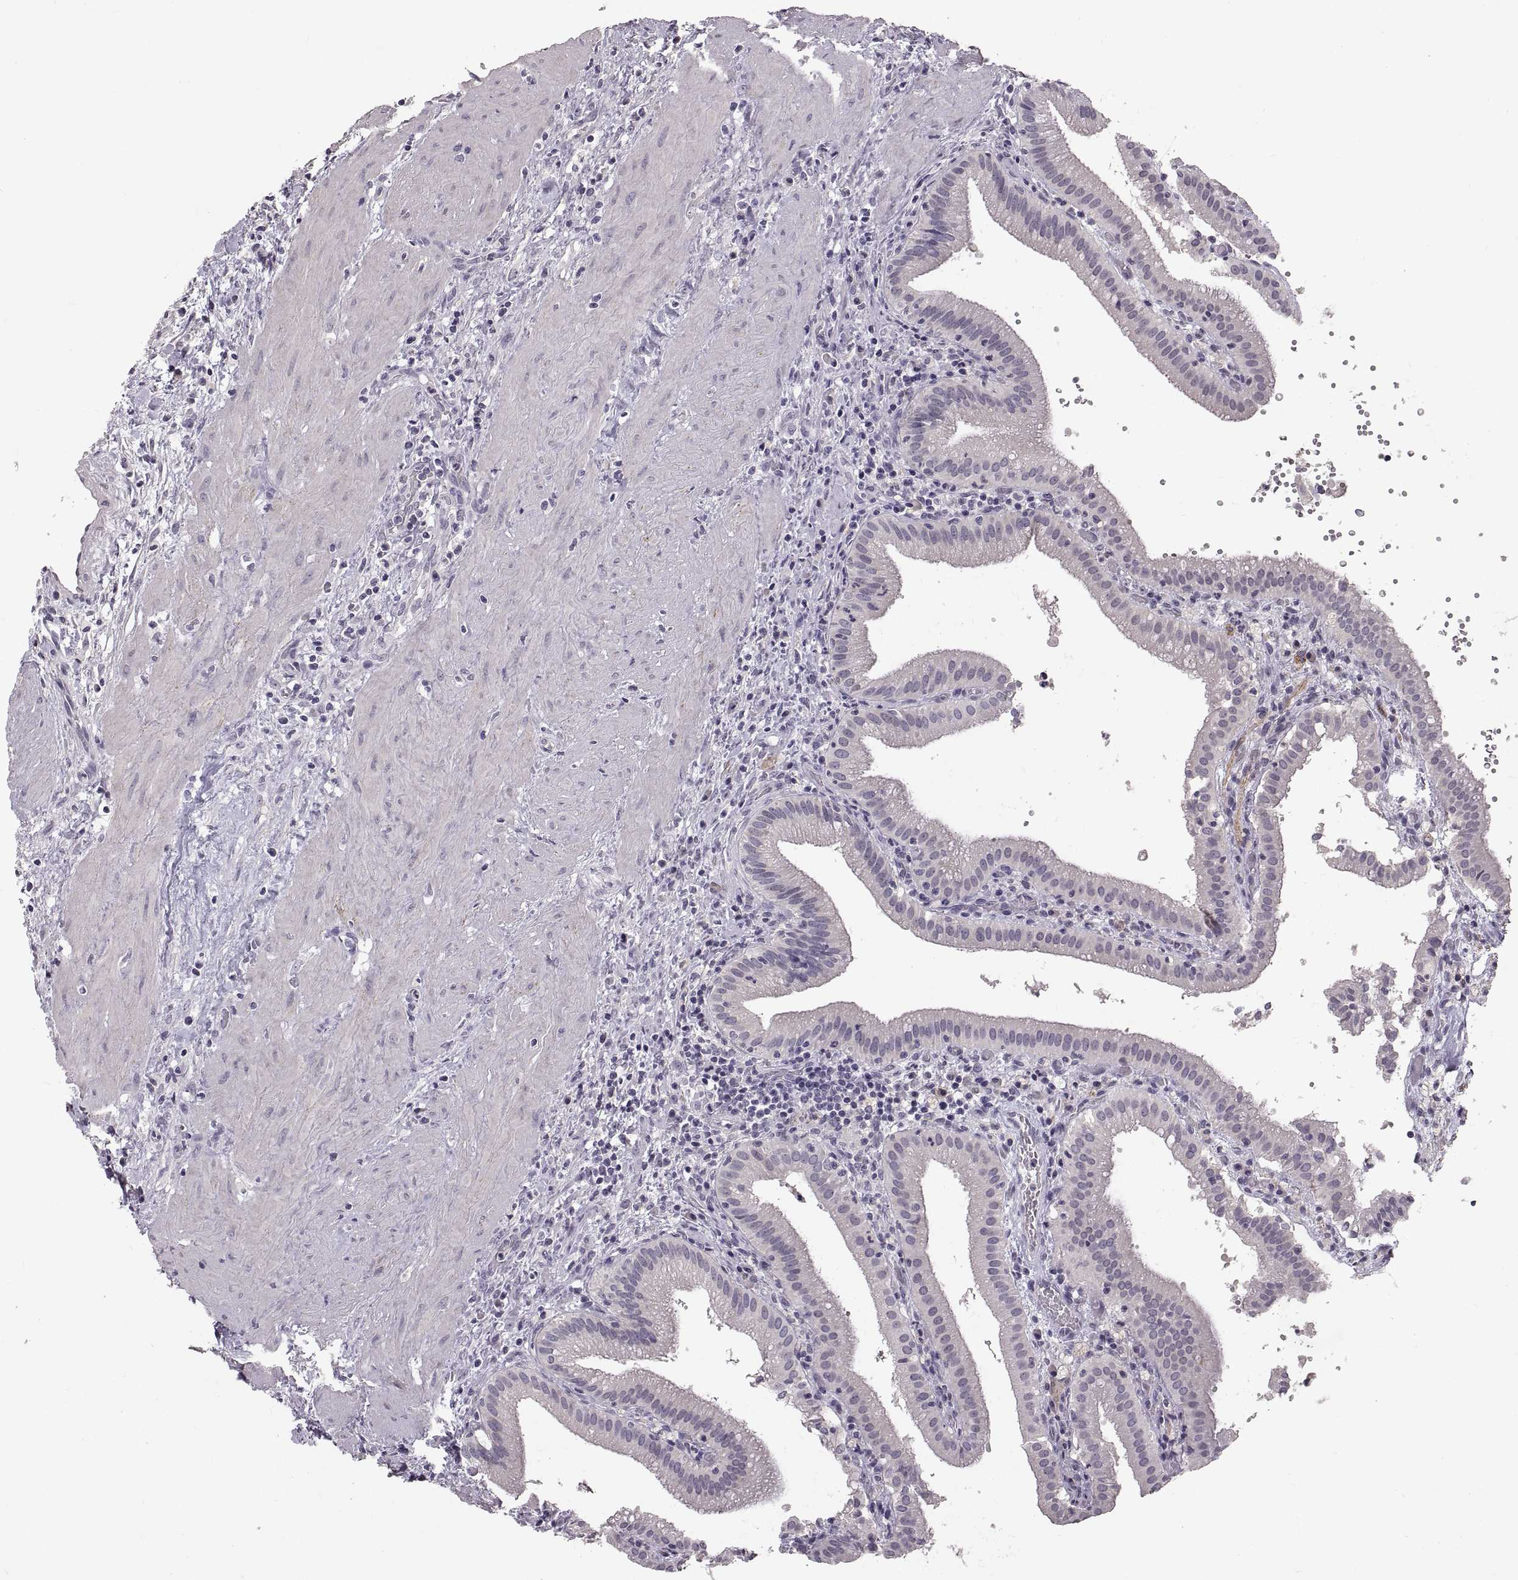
{"staining": {"intensity": "negative", "quantity": "none", "location": "none"}, "tissue": "gallbladder", "cell_type": "Glandular cells", "image_type": "normal", "snomed": [{"axis": "morphology", "description": "Normal tissue, NOS"}, {"axis": "topography", "description": "Gallbladder"}], "caption": "Micrograph shows no significant protein positivity in glandular cells of unremarkable gallbladder. (Brightfield microscopy of DAB immunohistochemistry (IHC) at high magnification).", "gene": "CDH2", "patient": {"sex": "male", "age": 42}}